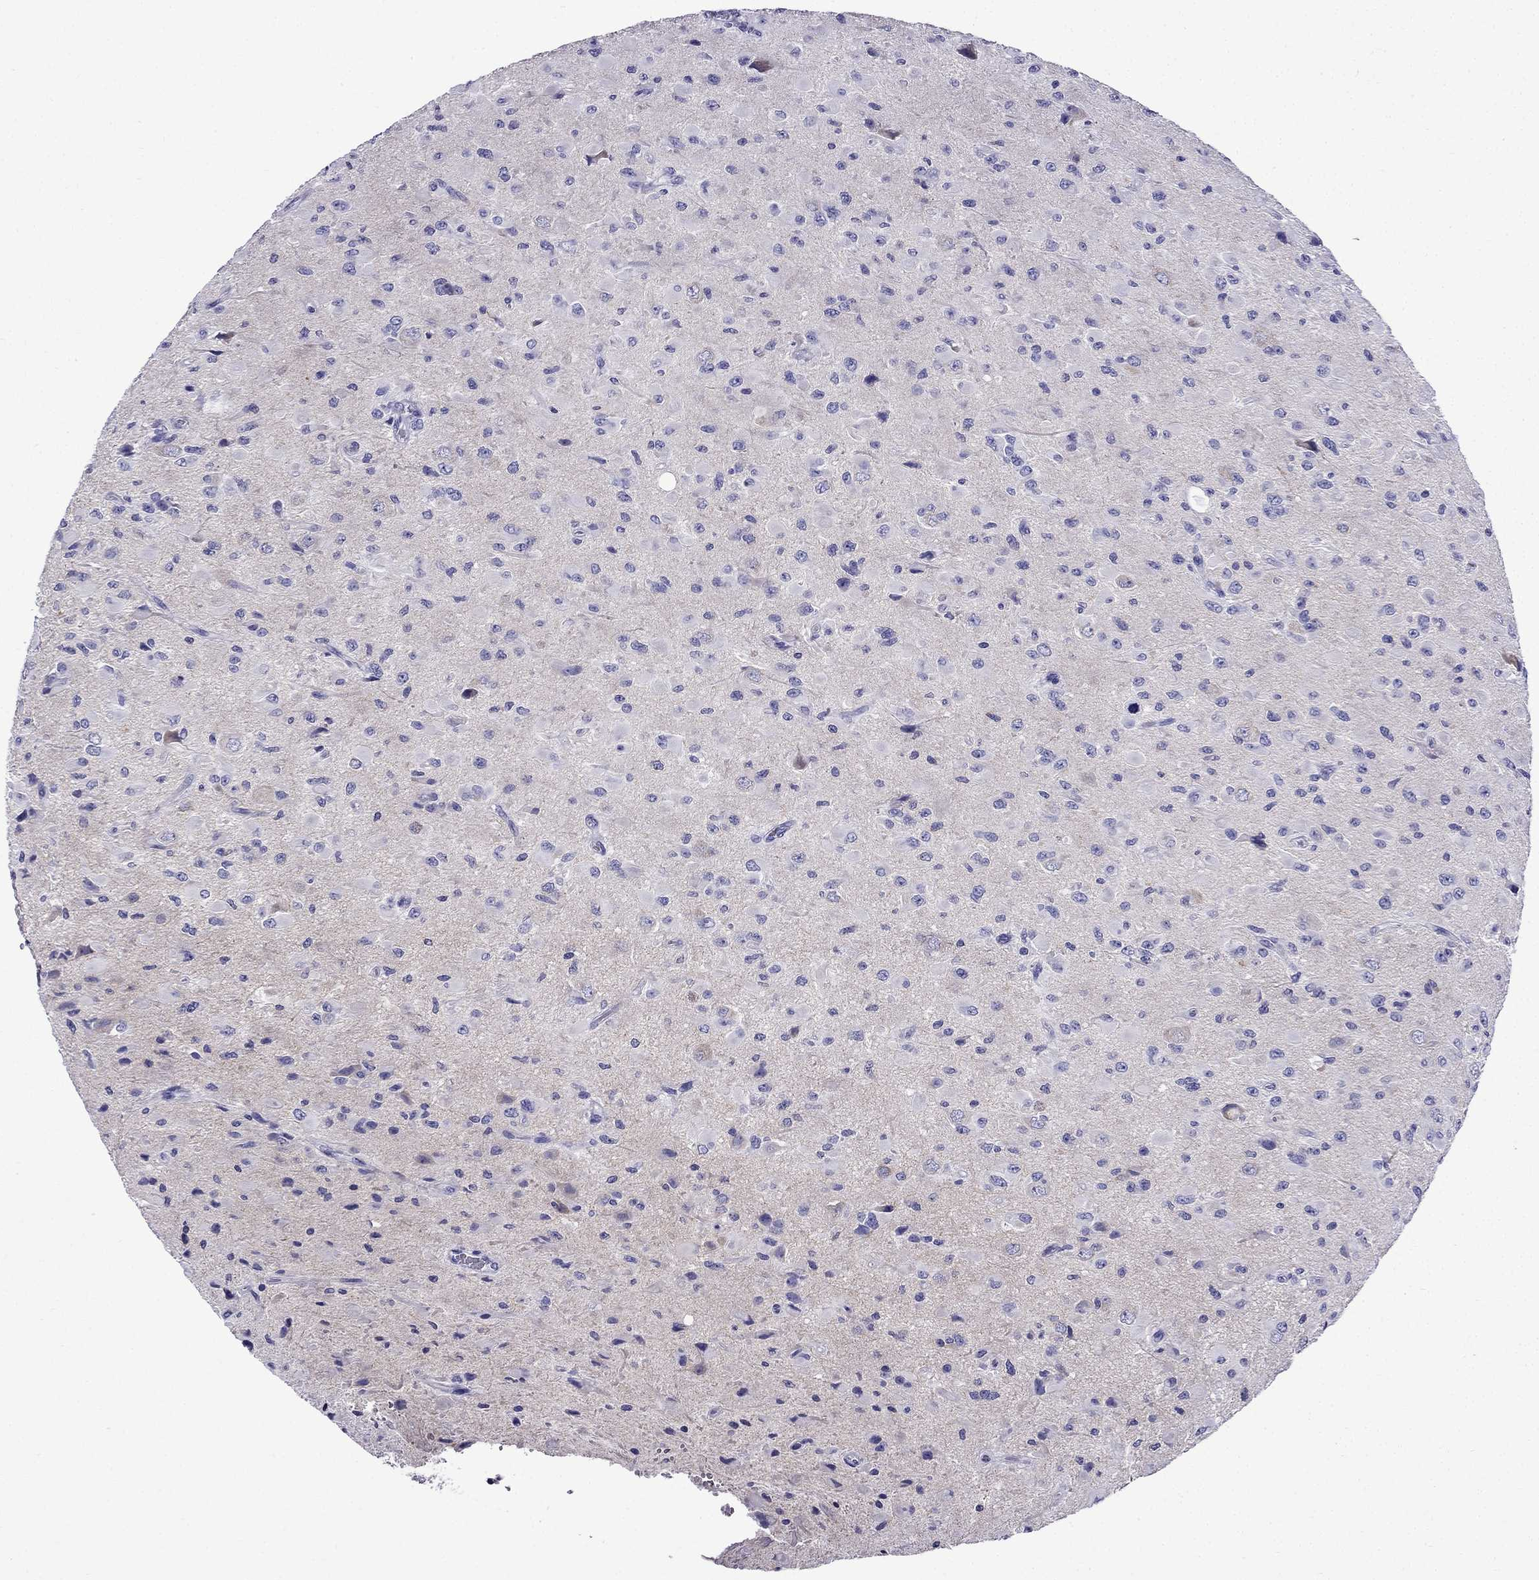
{"staining": {"intensity": "negative", "quantity": "none", "location": "none"}, "tissue": "glioma", "cell_type": "Tumor cells", "image_type": "cancer", "snomed": [{"axis": "morphology", "description": "Glioma, malignant, High grade"}, {"axis": "topography", "description": "Cerebral cortex"}], "caption": "Immunohistochemistry of high-grade glioma (malignant) reveals no expression in tumor cells.", "gene": "ERC2", "patient": {"sex": "male", "age": 35}}